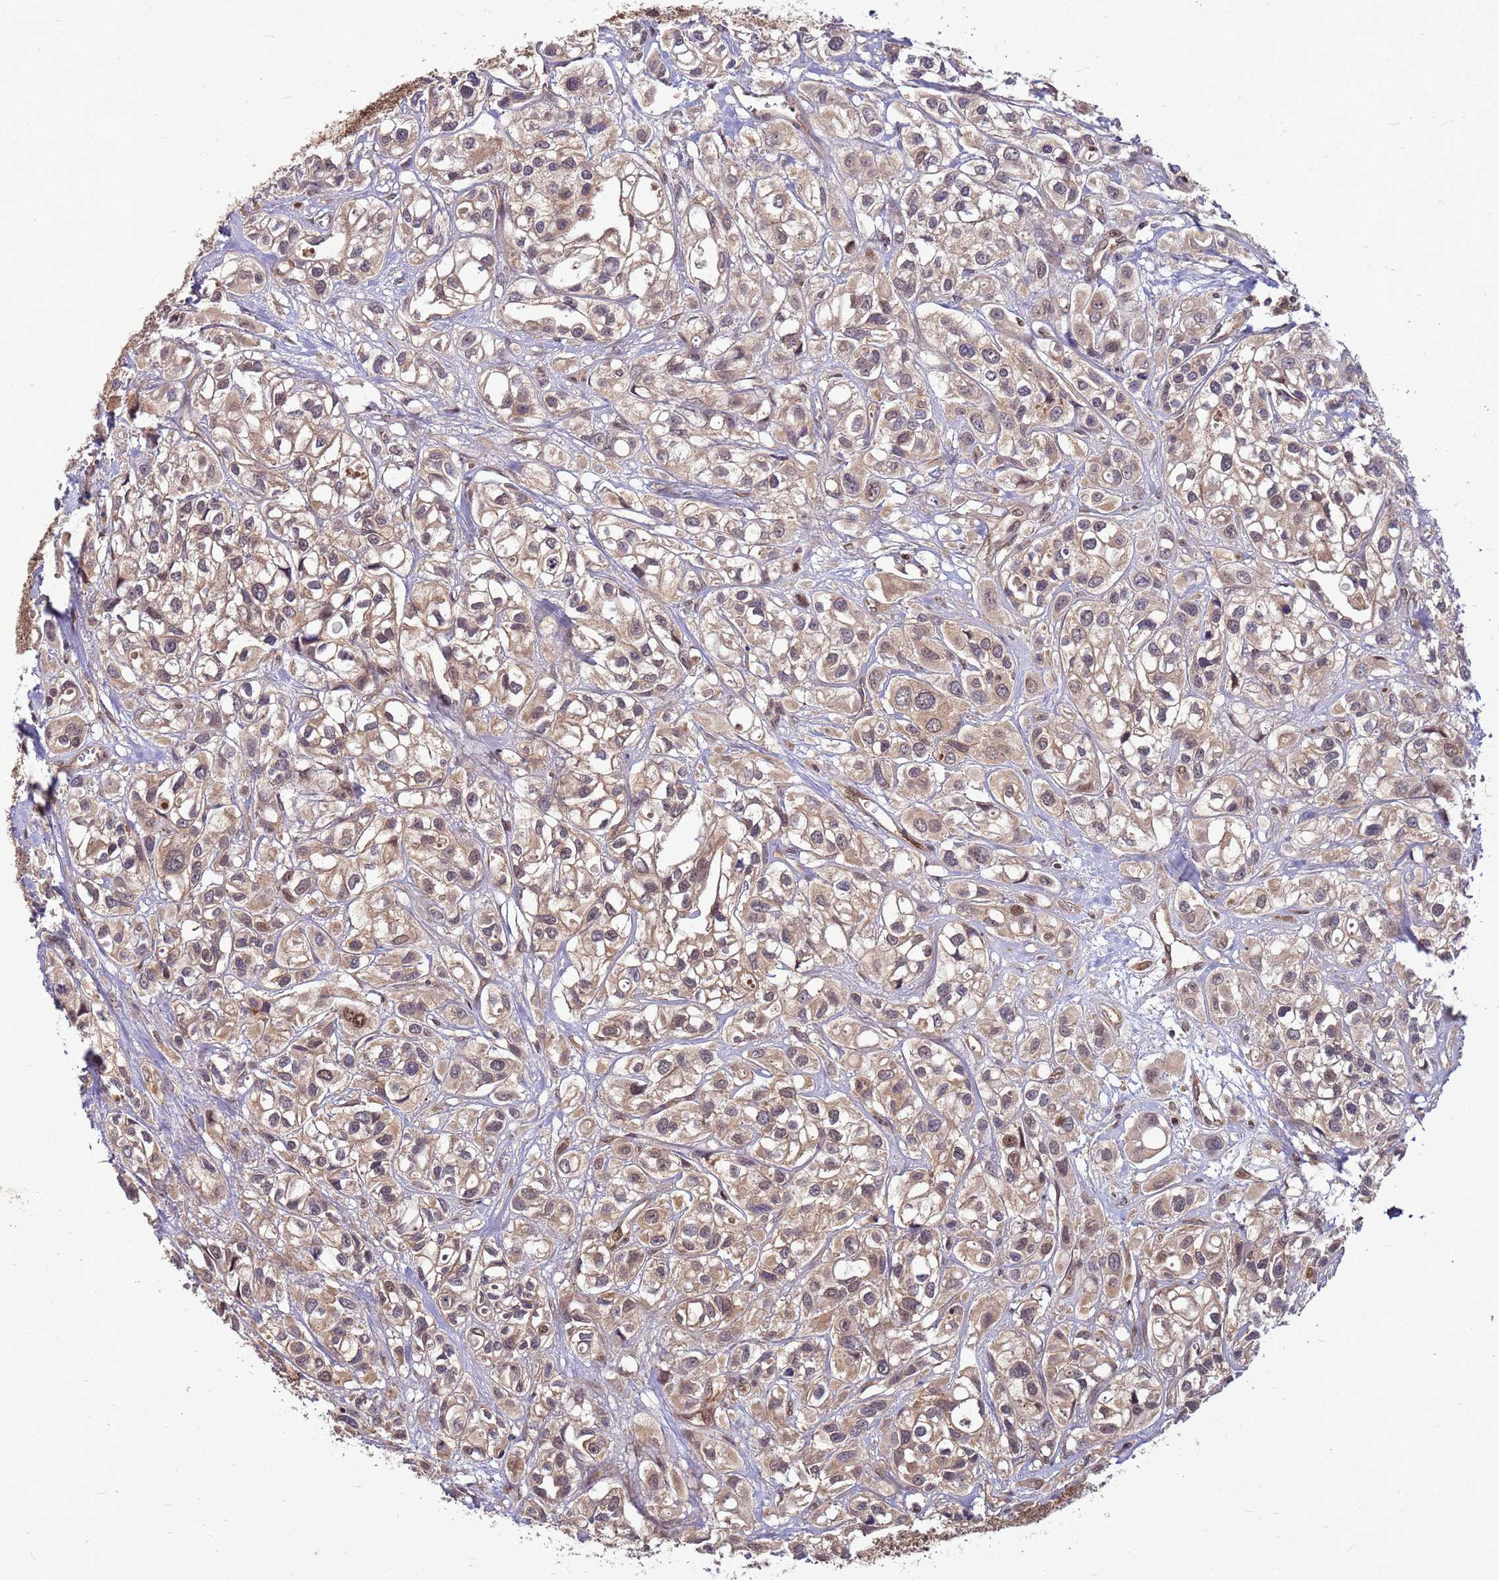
{"staining": {"intensity": "weak", "quantity": "25%-75%", "location": "cytoplasmic/membranous"}, "tissue": "urothelial cancer", "cell_type": "Tumor cells", "image_type": "cancer", "snomed": [{"axis": "morphology", "description": "Urothelial carcinoma, High grade"}, {"axis": "topography", "description": "Urinary bladder"}], "caption": "Weak cytoplasmic/membranous protein positivity is present in approximately 25%-75% of tumor cells in high-grade urothelial carcinoma.", "gene": "DUS4L", "patient": {"sex": "male", "age": 67}}